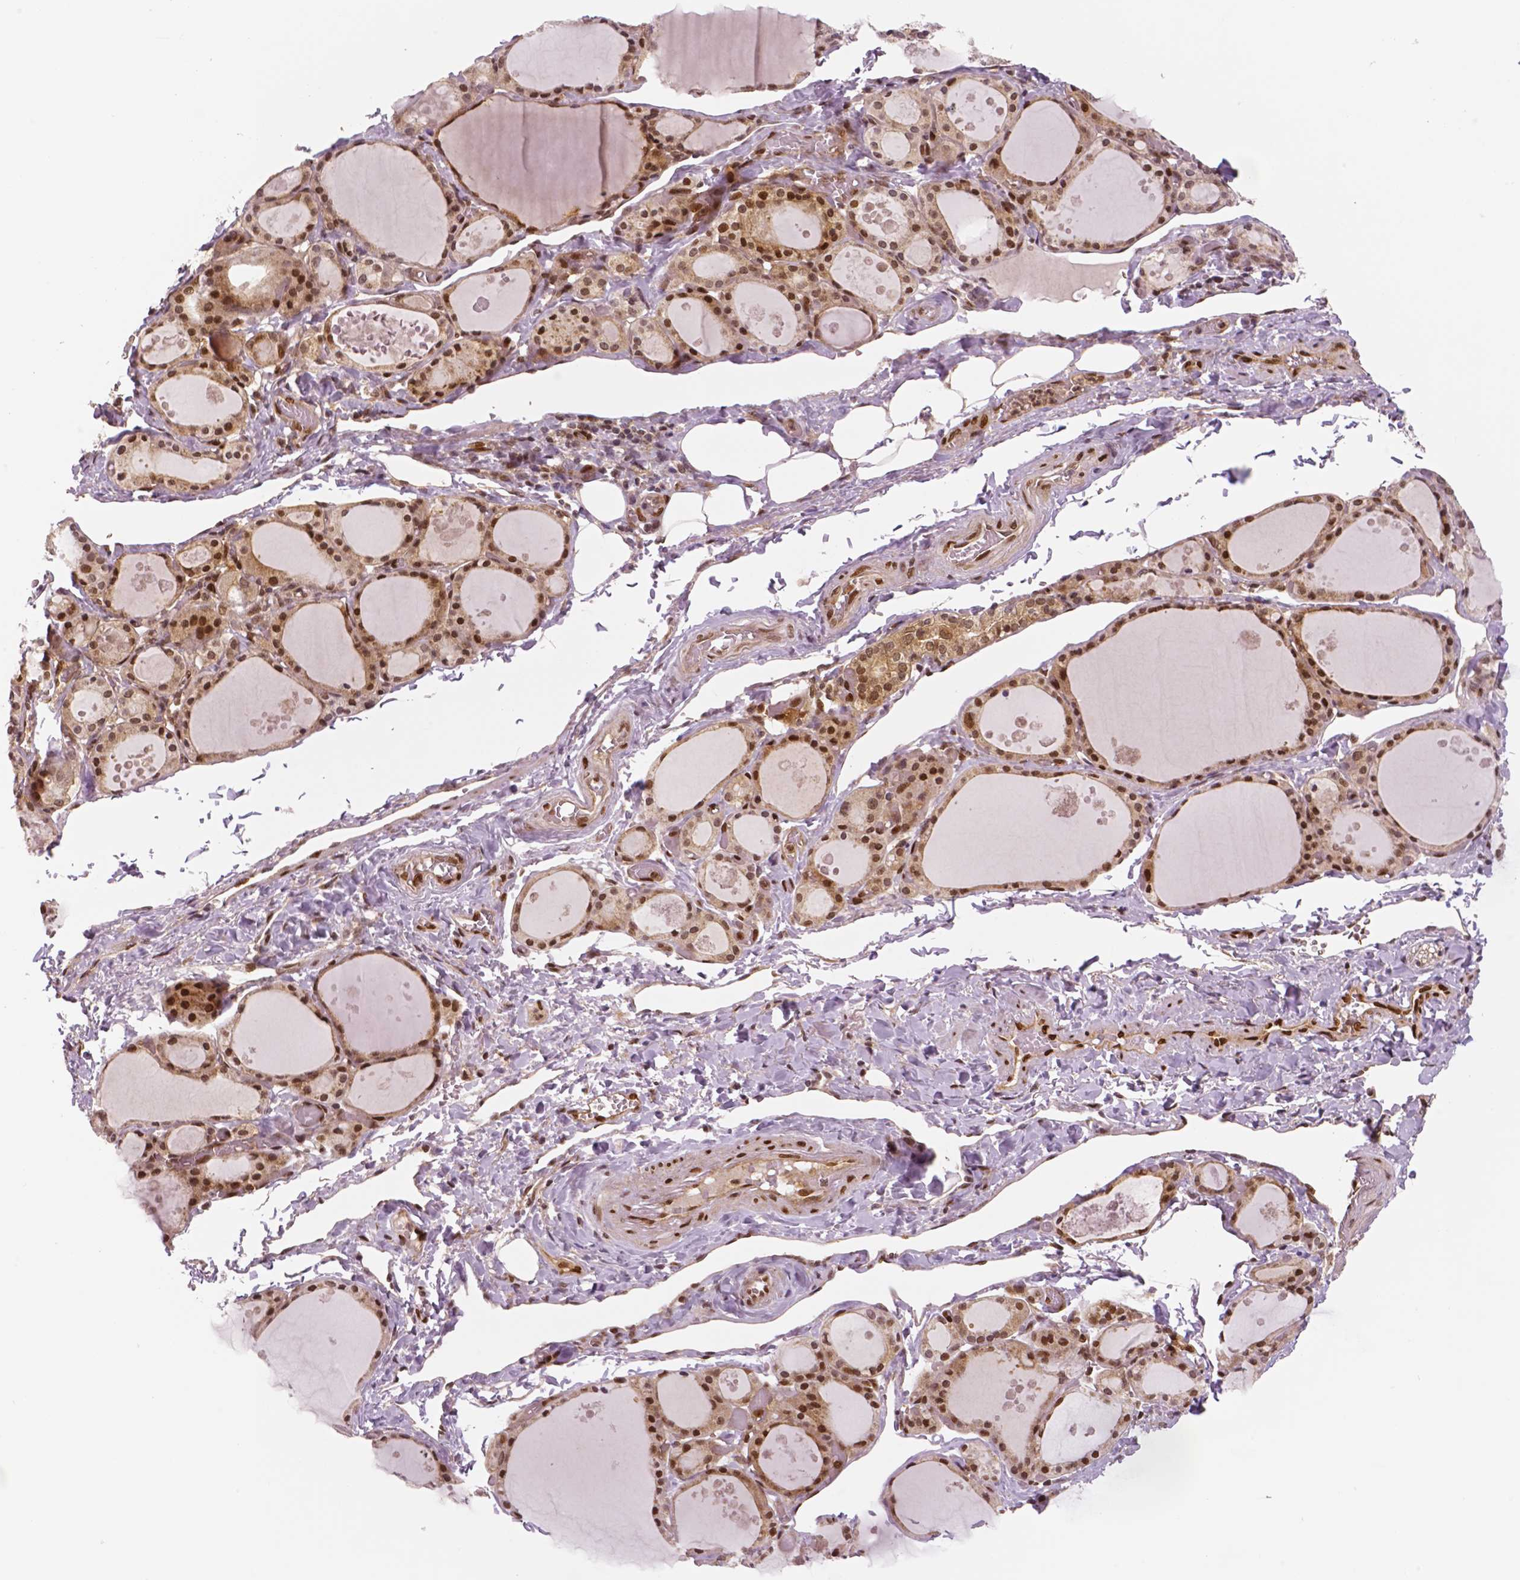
{"staining": {"intensity": "moderate", "quantity": ">75%", "location": "cytoplasmic/membranous,nuclear"}, "tissue": "thyroid gland", "cell_type": "Glandular cells", "image_type": "normal", "snomed": [{"axis": "morphology", "description": "Normal tissue, NOS"}, {"axis": "topography", "description": "Thyroid gland"}], "caption": "Protein staining of unremarkable thyroid gland shows moderate cytoplasmic/membranous,nuclear expression in about >75% of glandular cells.", "gene": "STAT3", "patient": {"sex": "male", "age": 68}}